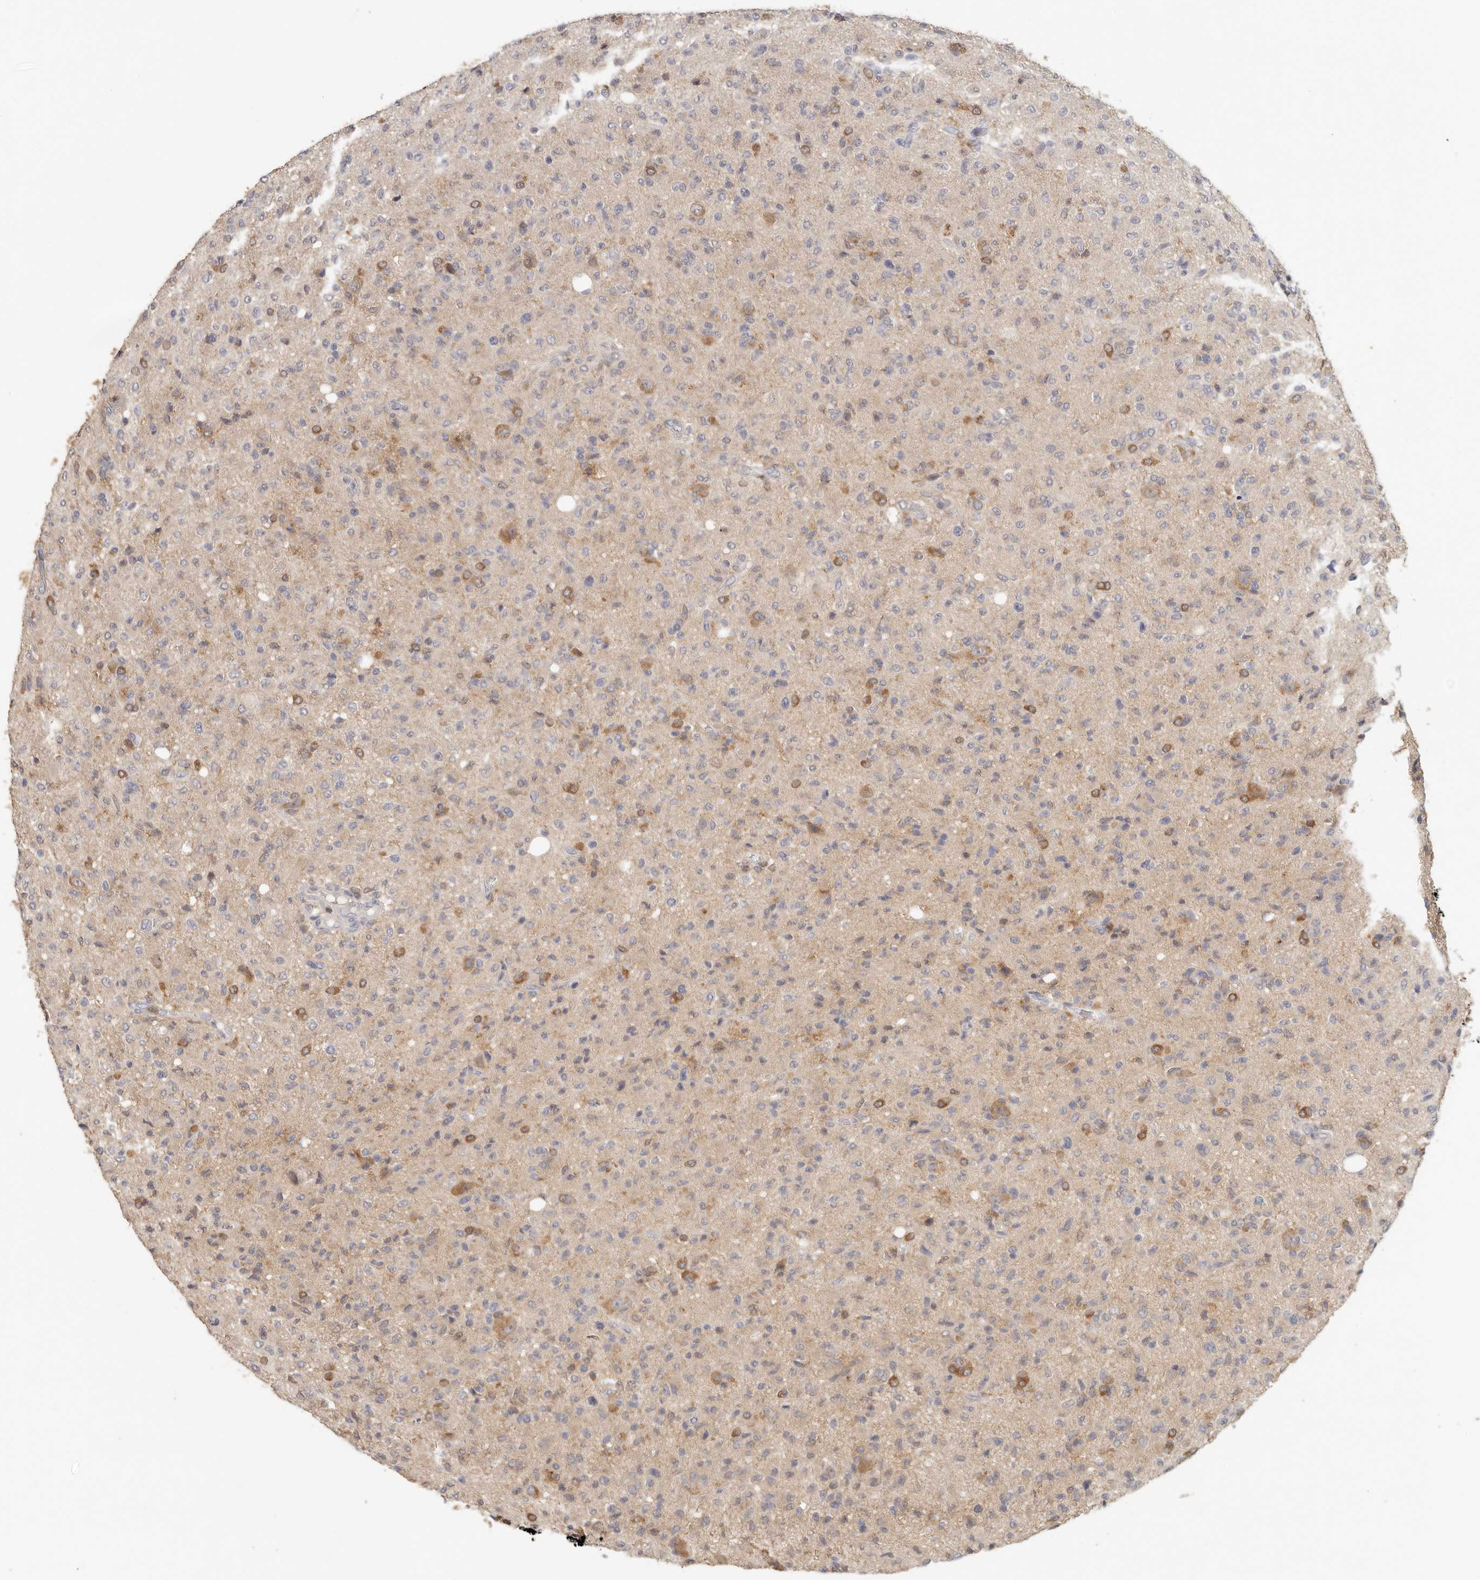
{"staining": {"intensity": "negative", "quantity": "none", "location": "none"}, "tissue": "glioma", "cell_type": "Tumor cells", "image_type": "cancer", "snomed": [{"axis": "morphology", "description": "Glioma, malignant, High grade"}, {"axis": "topography", "description": "Brain"}], "caption": "IHC photomicrograph of human glioma stained for a protein (brown), which displays no staining in tumor cells. Nuclei are stained in blue.", "gene": "CSK", "patient": {"sex": "female", "age": 57}}